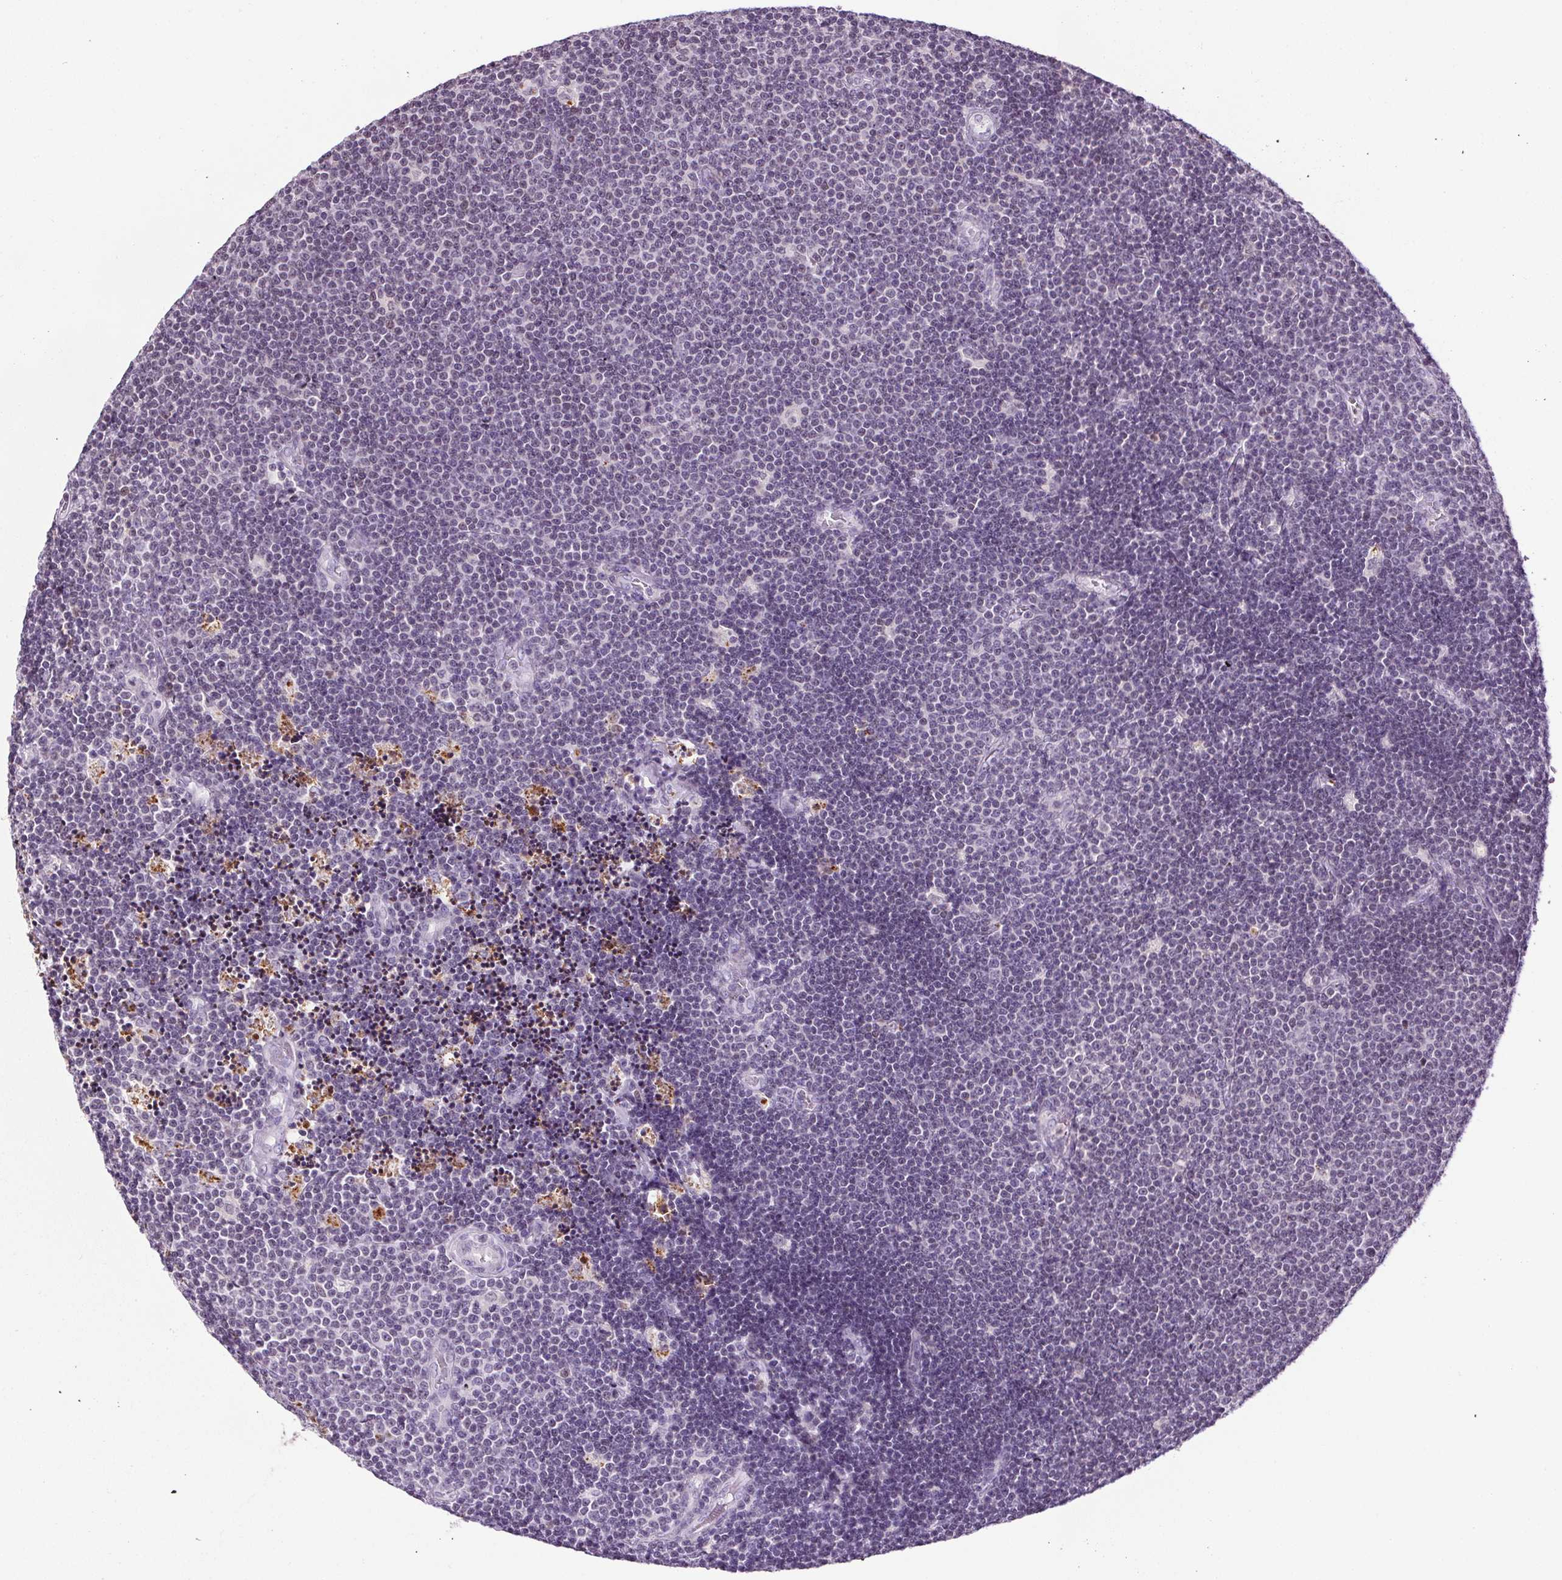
{"staining": {"intensity": "negative", "quantity": "none", "location": "none"}, "tissue": "lymphoma", "cell_type": "Tumor cells", "image_type": "cancer", "snomed": [{"axis": "morphology", "description": "Malignant lymphoma, non-Hodgkin's type, Low grade"}, {"axis": "topography", "description": "Brain"}], "caption": "This histopathology image is of low-grade malignant lymphoma, non-Hodgkin's type stained with immunohistochemistry (IHC) to label a protein in brown with the nuclei are counter-stained blue. There is no positivity in tumor cells.", "gene": "TMEM240", "patient": {"sex": "female", "age": 66}}